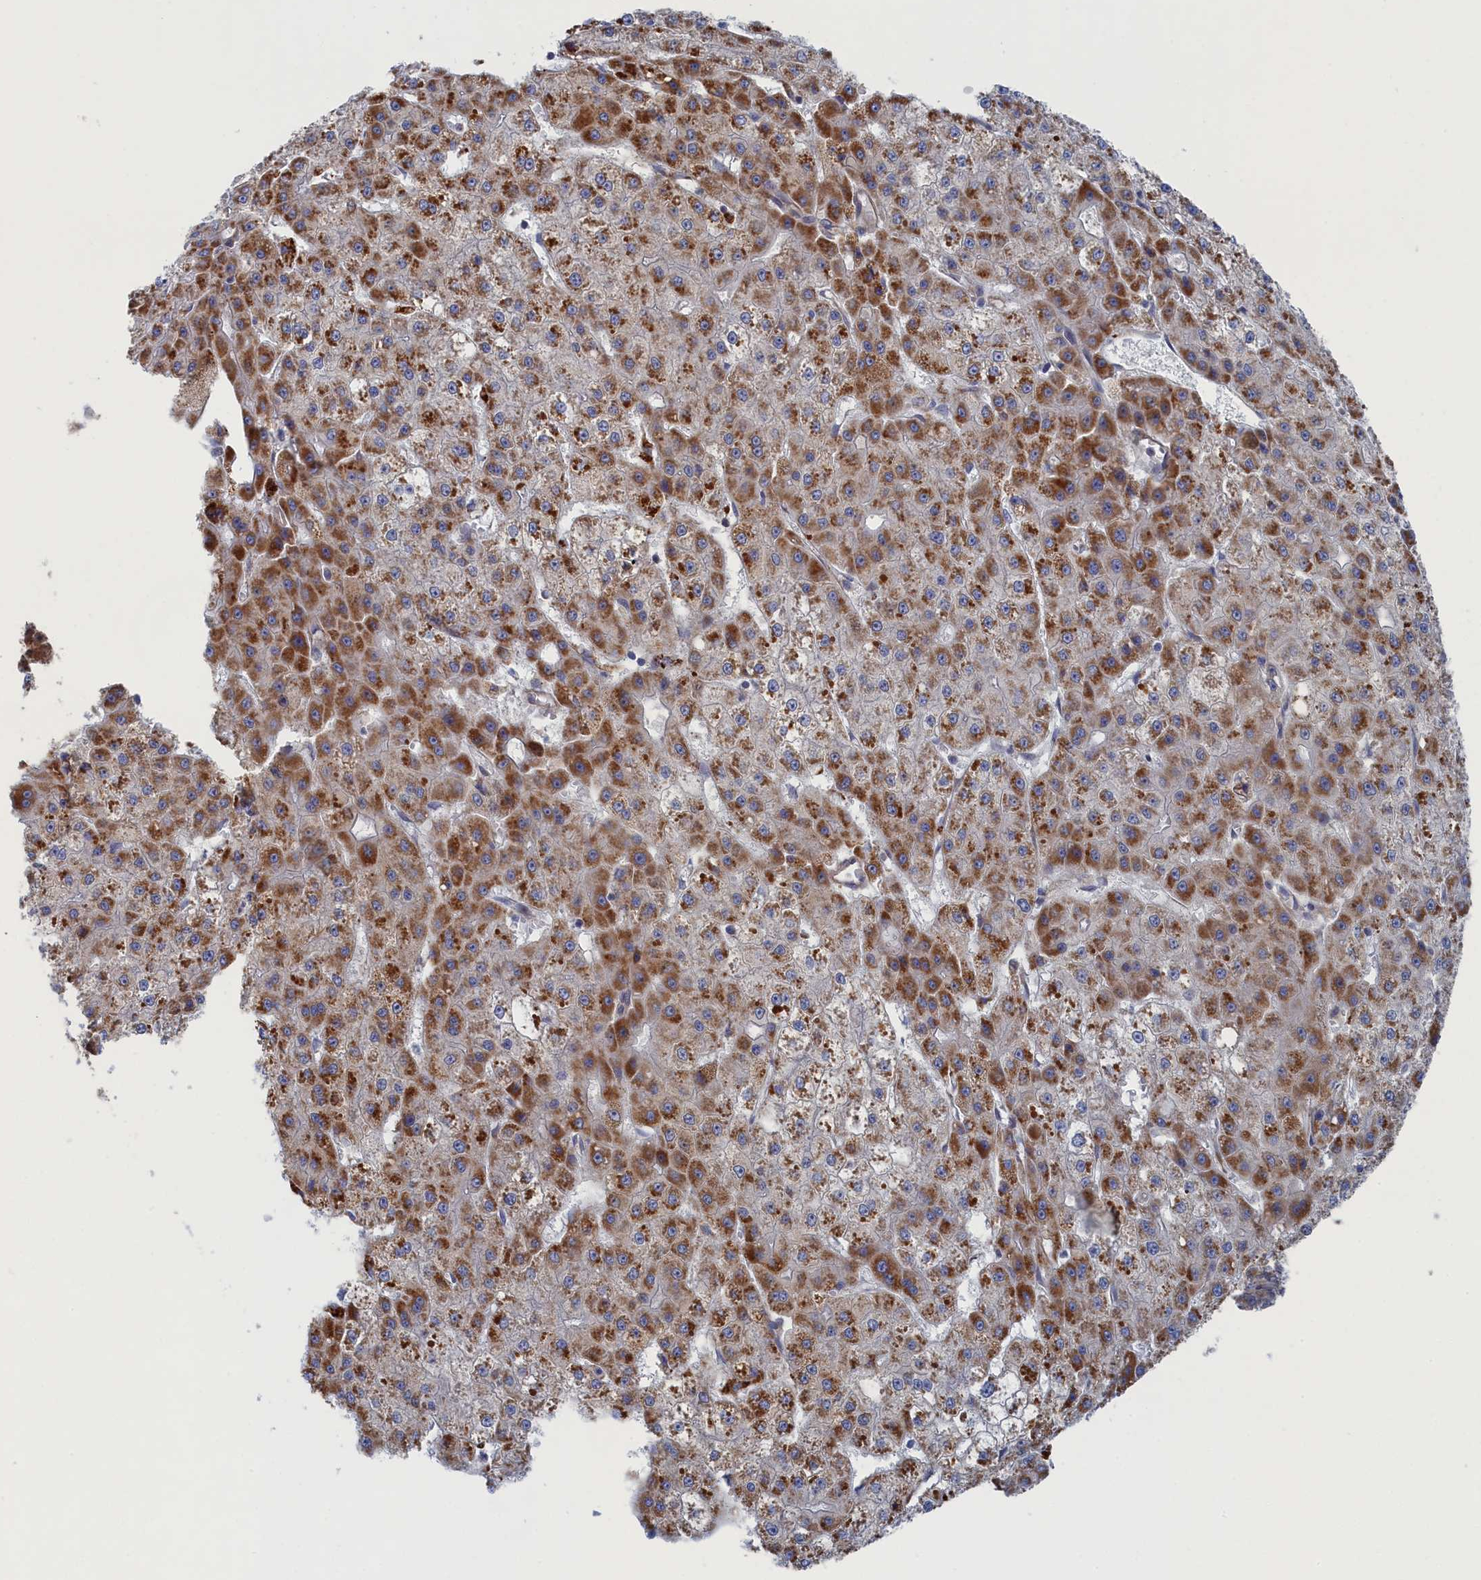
{"staining": {"intensity": "moderate", "quantity": ">75%", "location": "cytoplasmic/membranous"}, "tissue": "liver cancer", "cell_type": "Tumor cells", "image_type": "cancer", "snomed": [{"axis": "morphology", "description": "Carcinoma, Hepatocellular, NOS"}, {"axis": "topography", "description": "Liver"}], "caption": "Immunohistochemical staining of liver hepatocellular carcinoma exhibits medium levels of moderate cytoplasmic/membranous staining in approximately >75% of tumor cells.", "gene": "FILIP1L", "patient": {"sex": "male", "age": 47}}